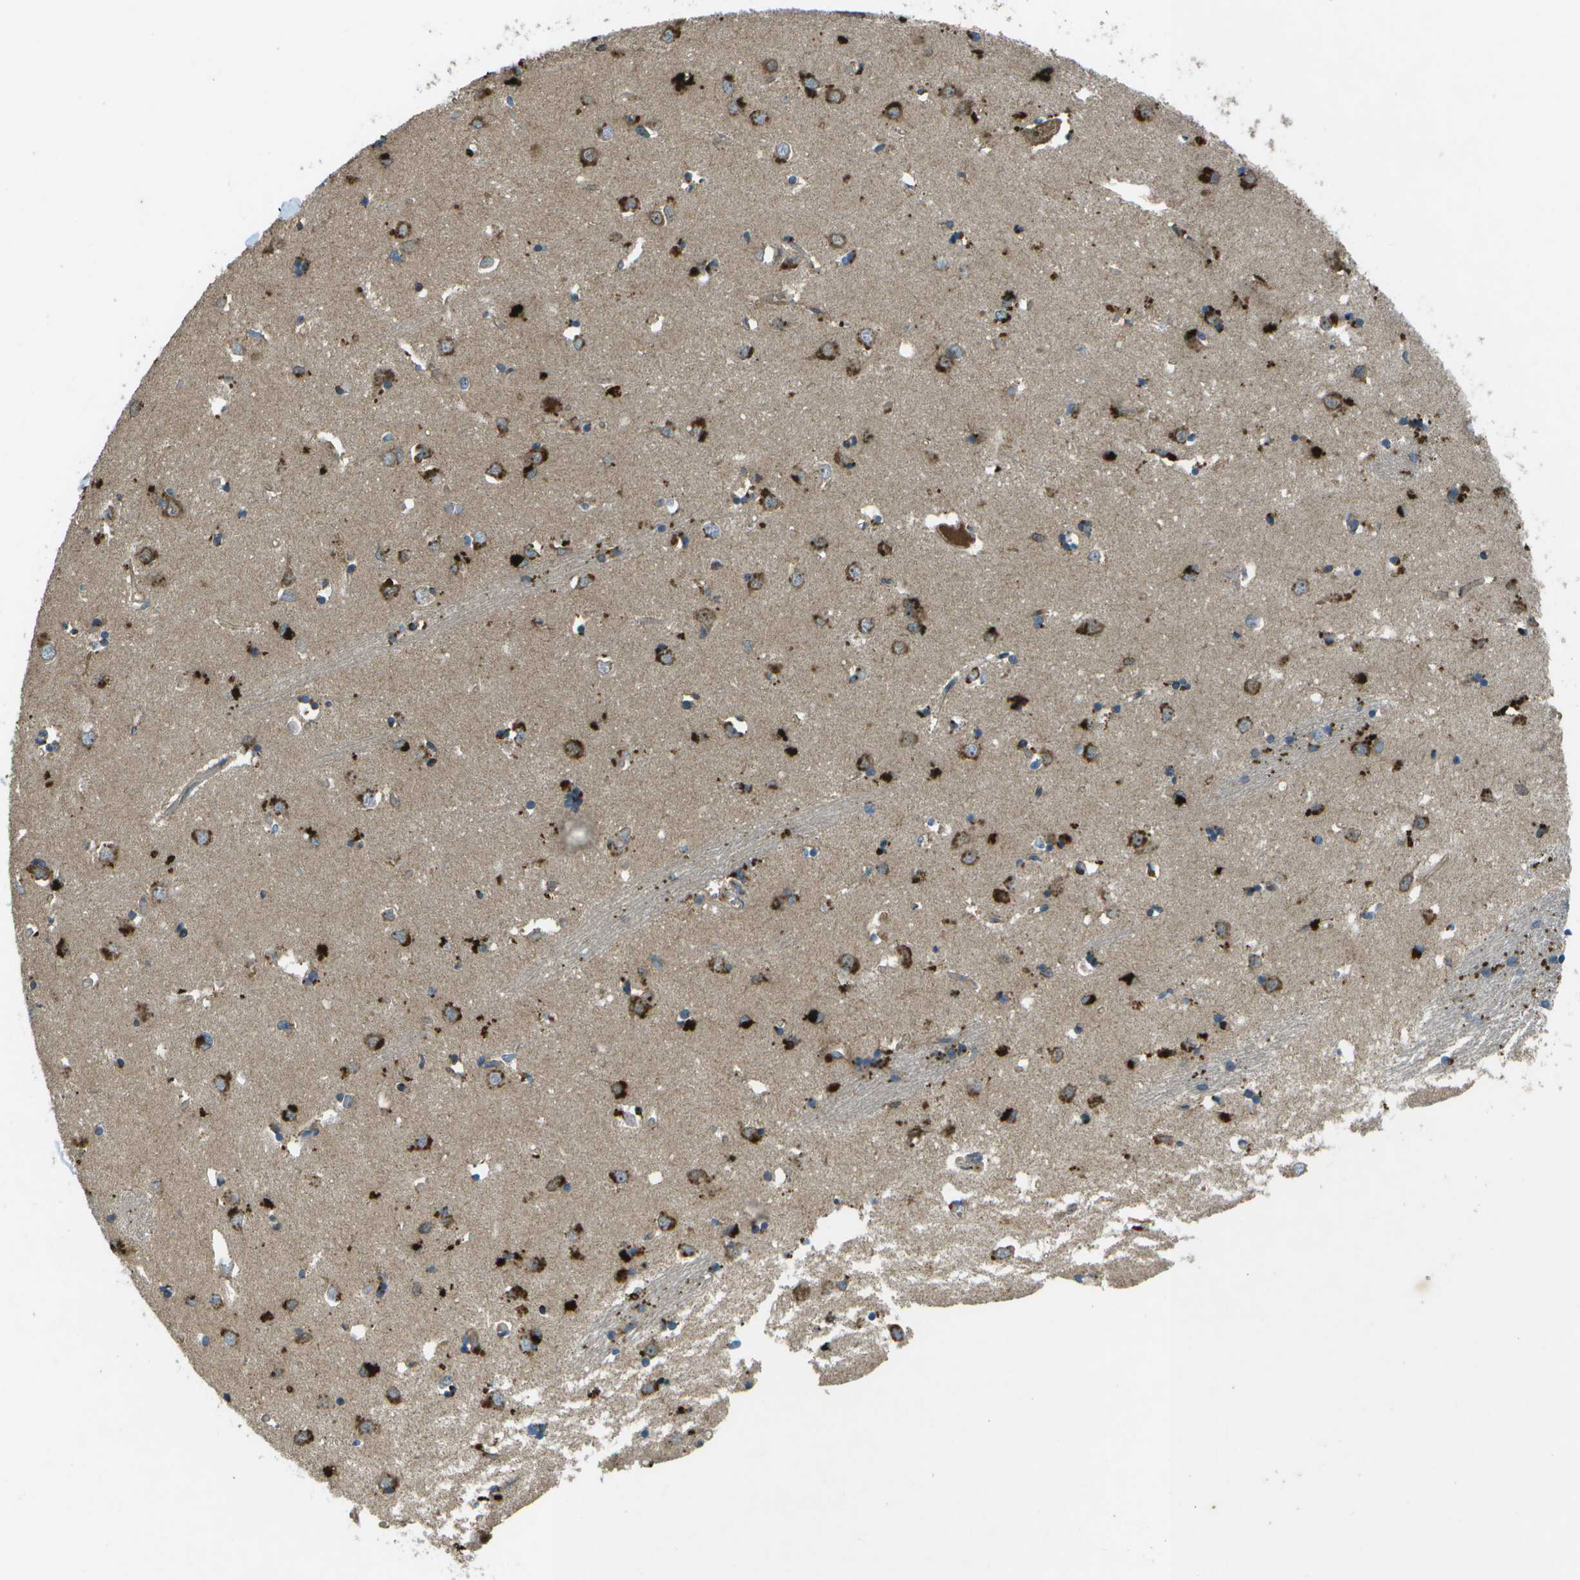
{"staining": {"intensity": "strong", "quantity": "25%-75%", "location": "cytoplasmic/membranous"}, "tissue": "caudate", "cell_type": "Glial cells", "image_type": "normal", "snomed": [{"axis": "morphology", "description": "Normal tissue, NOS"}, {"axis": "topography", "description": "Lateral ventricle wall"}], "caption": "Immunohistochemistry (IHC) (DAB) staining of normal caudate reveals strong cytoplasmic/membranous protein positivity in approximately 25%-75% of glial cells.", "gene": "PXYLP1", "patient": {"sex": "female", "age": 19}}